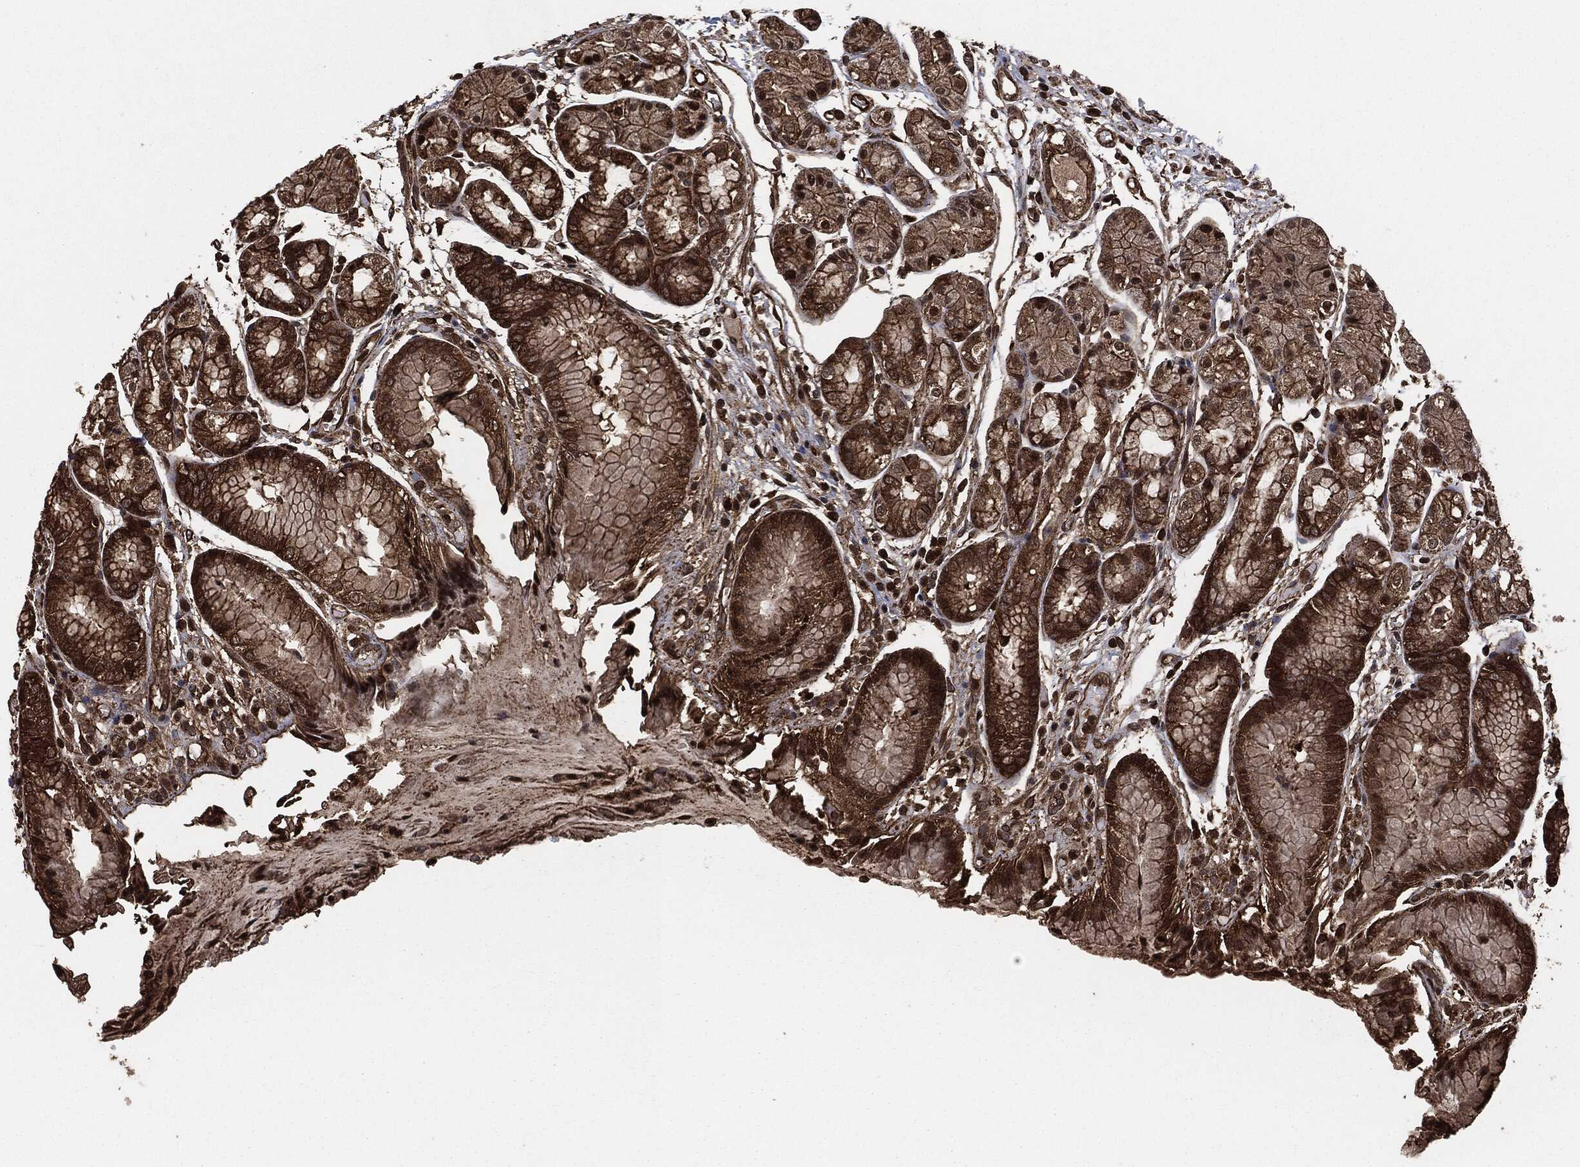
{"staining": {"intensity": "strong", "quantity": "25%-75%", "location": "cytoplasmic/membranous"}, "tissue": "stomach", "cell_type": "Glandular cells", "image_type": "normal", "snomed": [{"axis": "morphology", "description": "Normal tissue, NOS"}, {"axis": "topography", "description": "Stomach, upper"}], "caption": "About 25%-75% of glandular cells in benign human stomach demonstrate strong cytoplasmic/membranous protein expression as visualized by brown immunohistochemical staining.", "gene": "HRAS", "patient": {"sex": "male", "age": 72}}